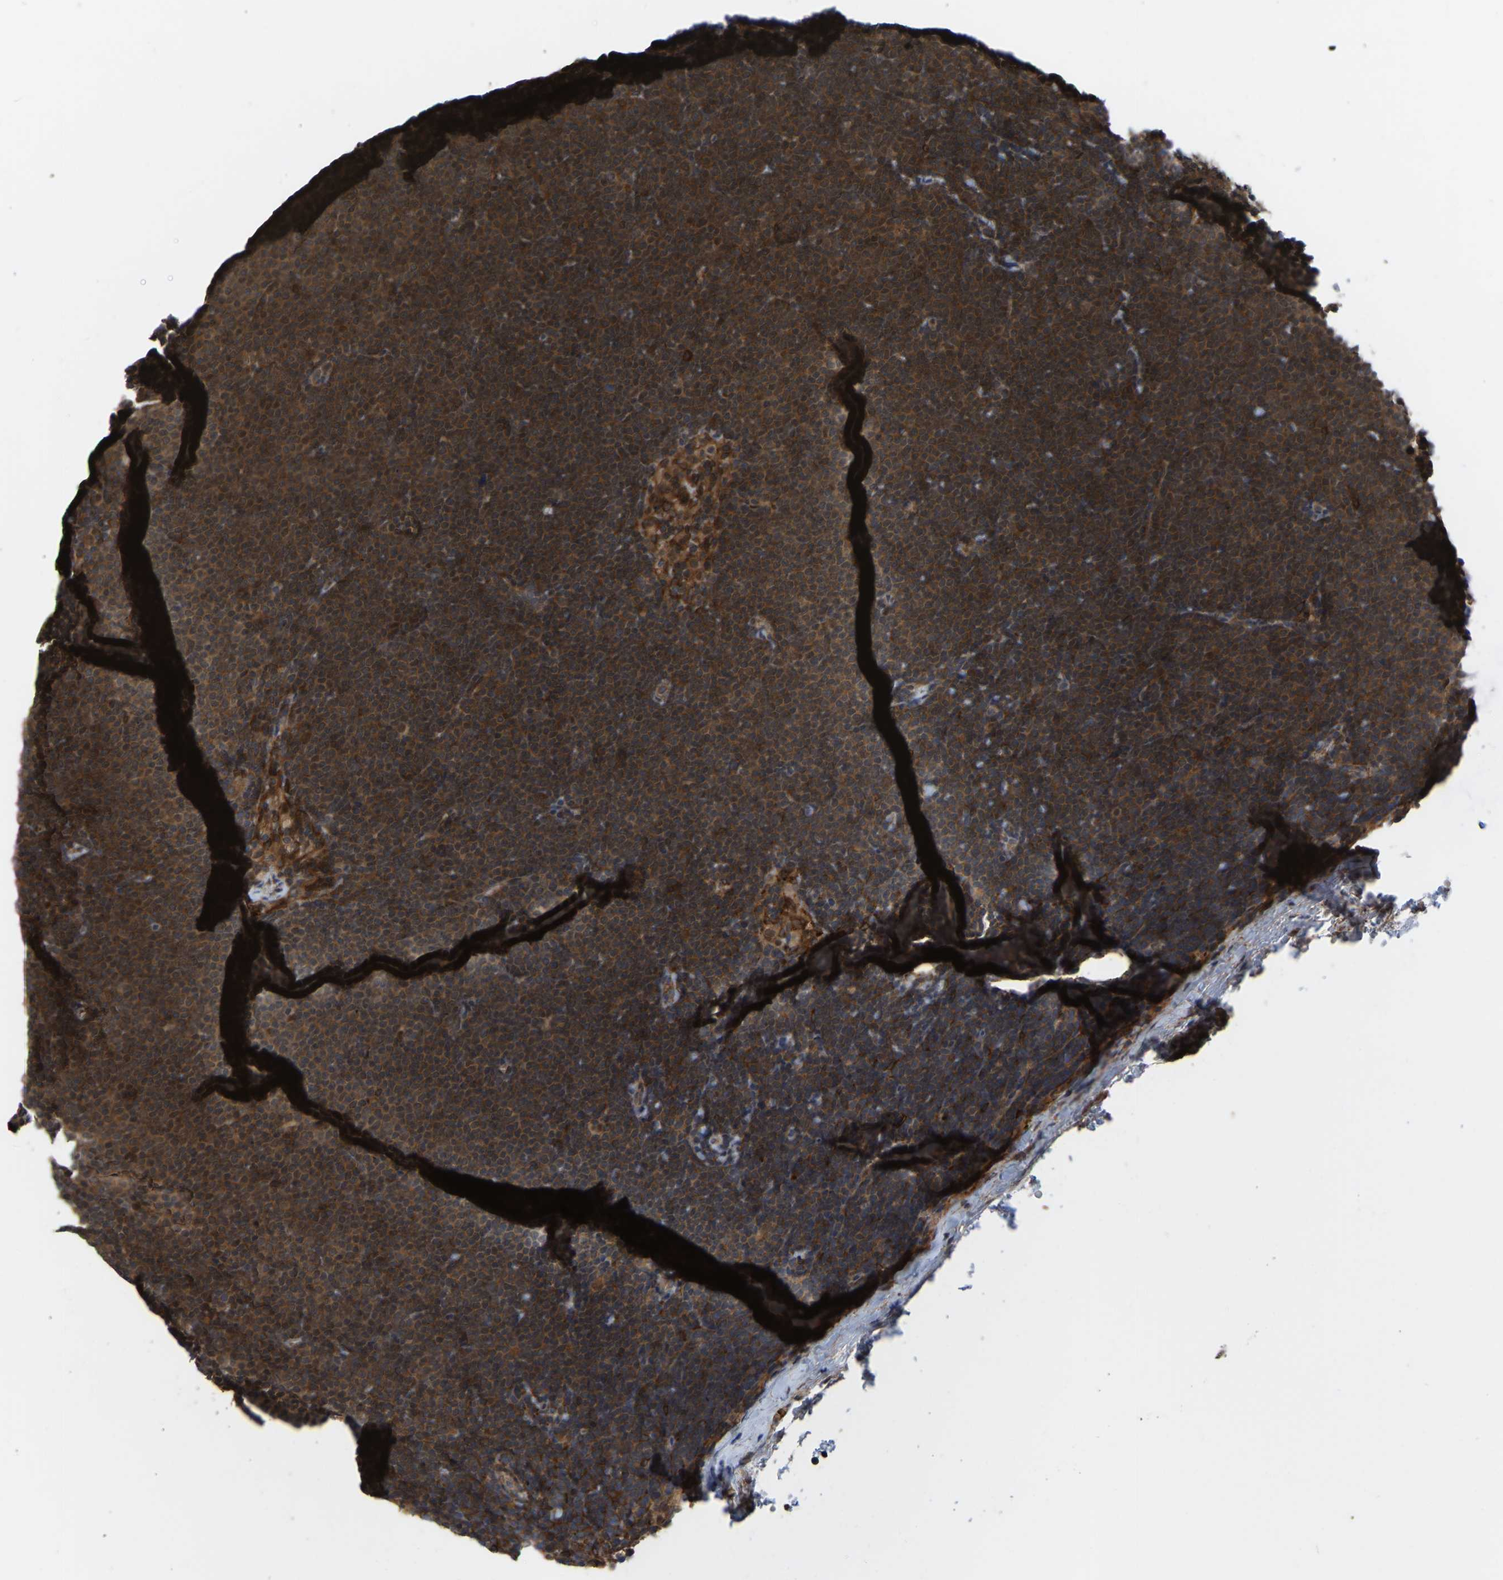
{"staining": {"intensity": "strong", "quantity": ">75%", "location": "cytoplasmic/membranous,nuclear"}, "tissue": "lymphoma", "cell_type": "Tumor cells", "image_type": "cancer", "snomed": [{"axis": "morphology", "description": "Malignant lymphoma, non-Hodgkin's type, Low grade"}, {"axis": "topography", "description": "Lymph node"}], "caption": "There is high levels of strong cytoplasmic/membranous and nuclear expression in tumor cells of lymphoma, as demonstrated by immunohistochemical staining (brown color).", "gene": "CYP7B1", "patient": {"sex": "female", "age": 53}}